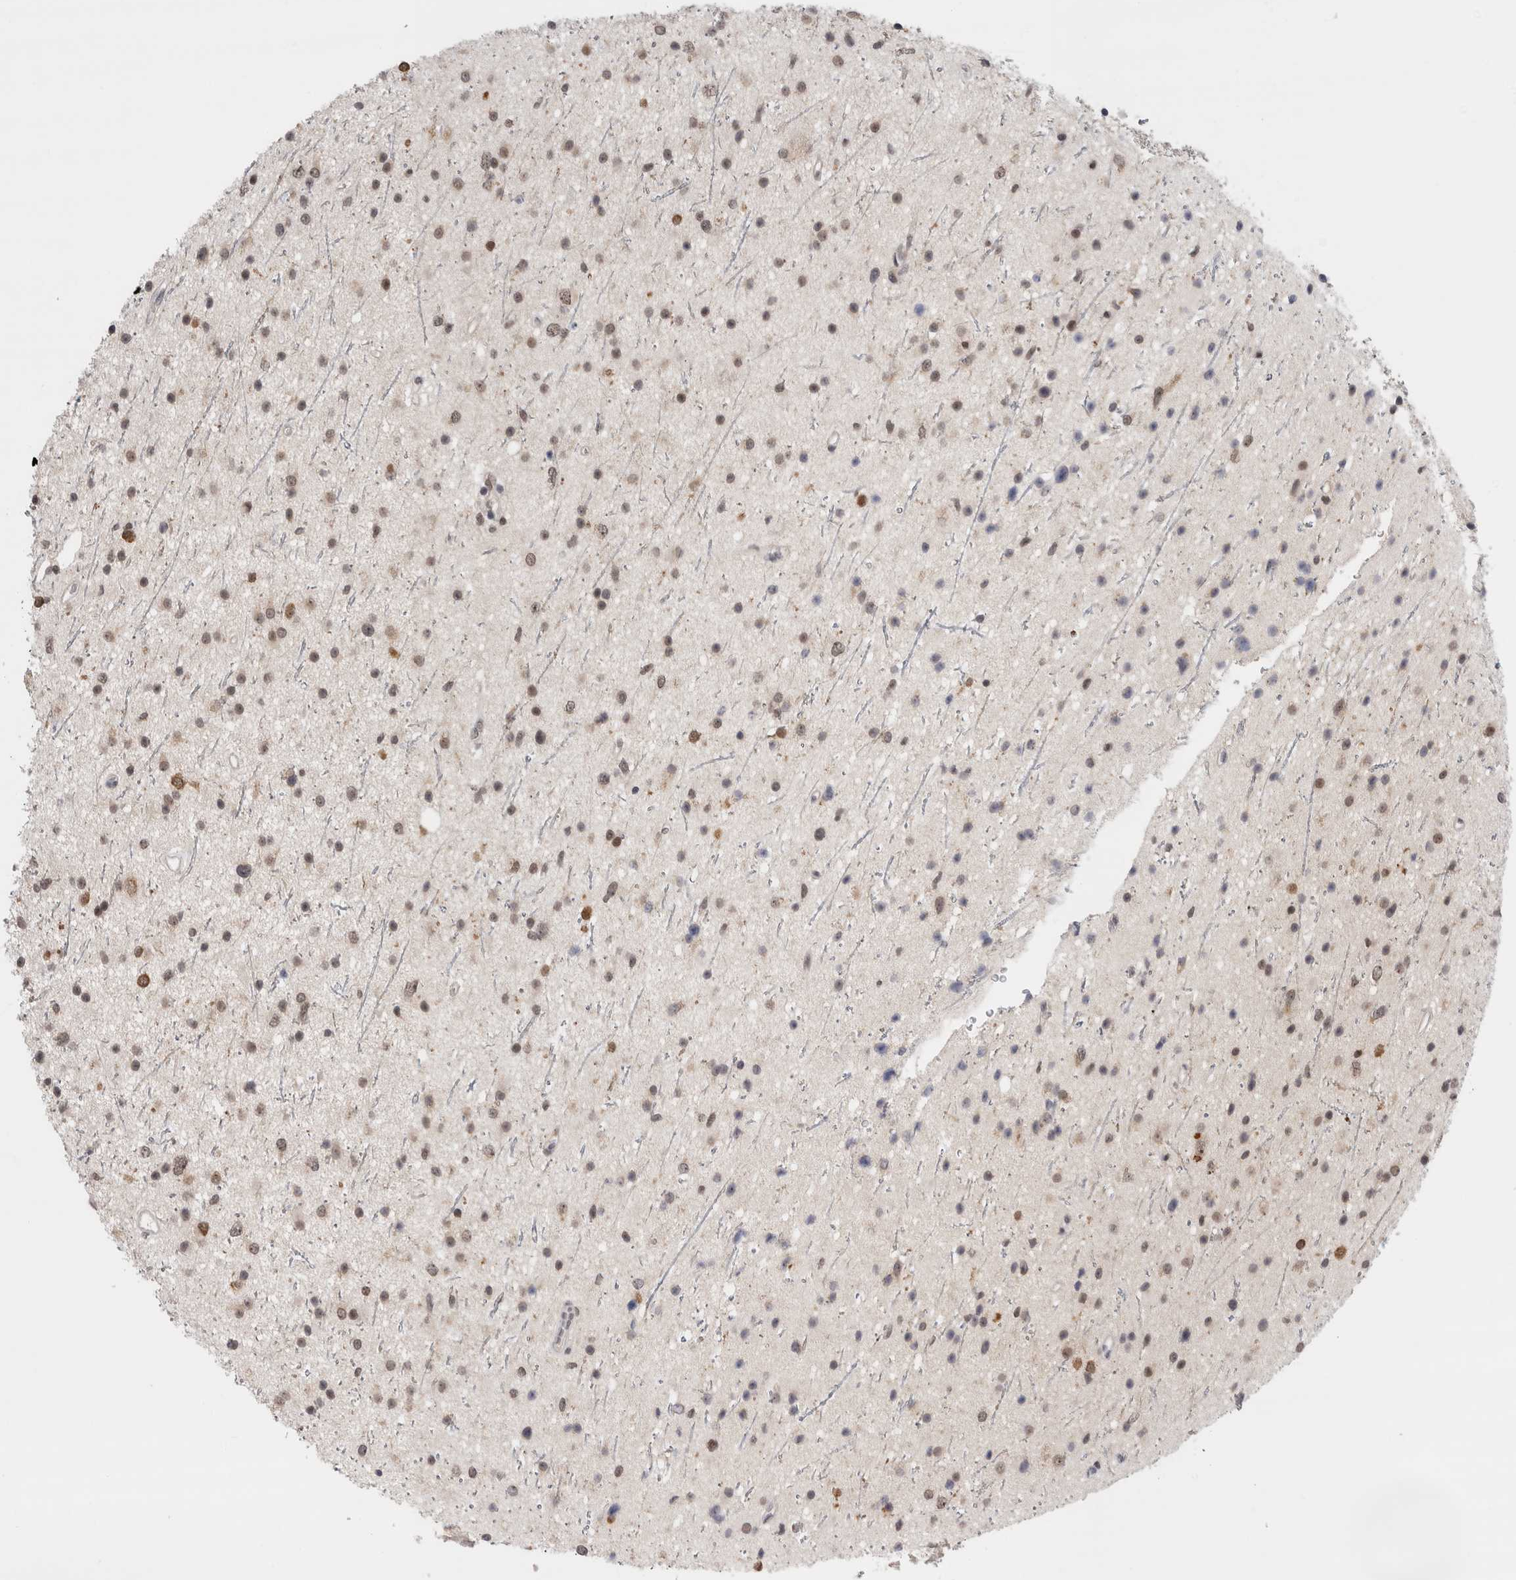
{"staining": {"intensity": "moderate", "quantity": "25%-75%", "location": "nuclear"}, "tissue": "glioma", "cell_type": "Tumor cells", "image_type": "cancer", "snomed": [{"axis": "morphology", "description": "Glioma, malignant, Low grade"}, {"axis": "topography", "description": "Cerebral cortex"}], "caption": "DAB immunohistochemical staining of human glioma reveals moderate nuclear protein positivity in approximately 25%-75% of tumor cells. The protein of interest is stained brown, and the nuclei are stained in blue (DAB IHC with brightfield microscopy, high magnification).", "gene": "ZNF521", "patient": {"sex": "female", "age": 39}}